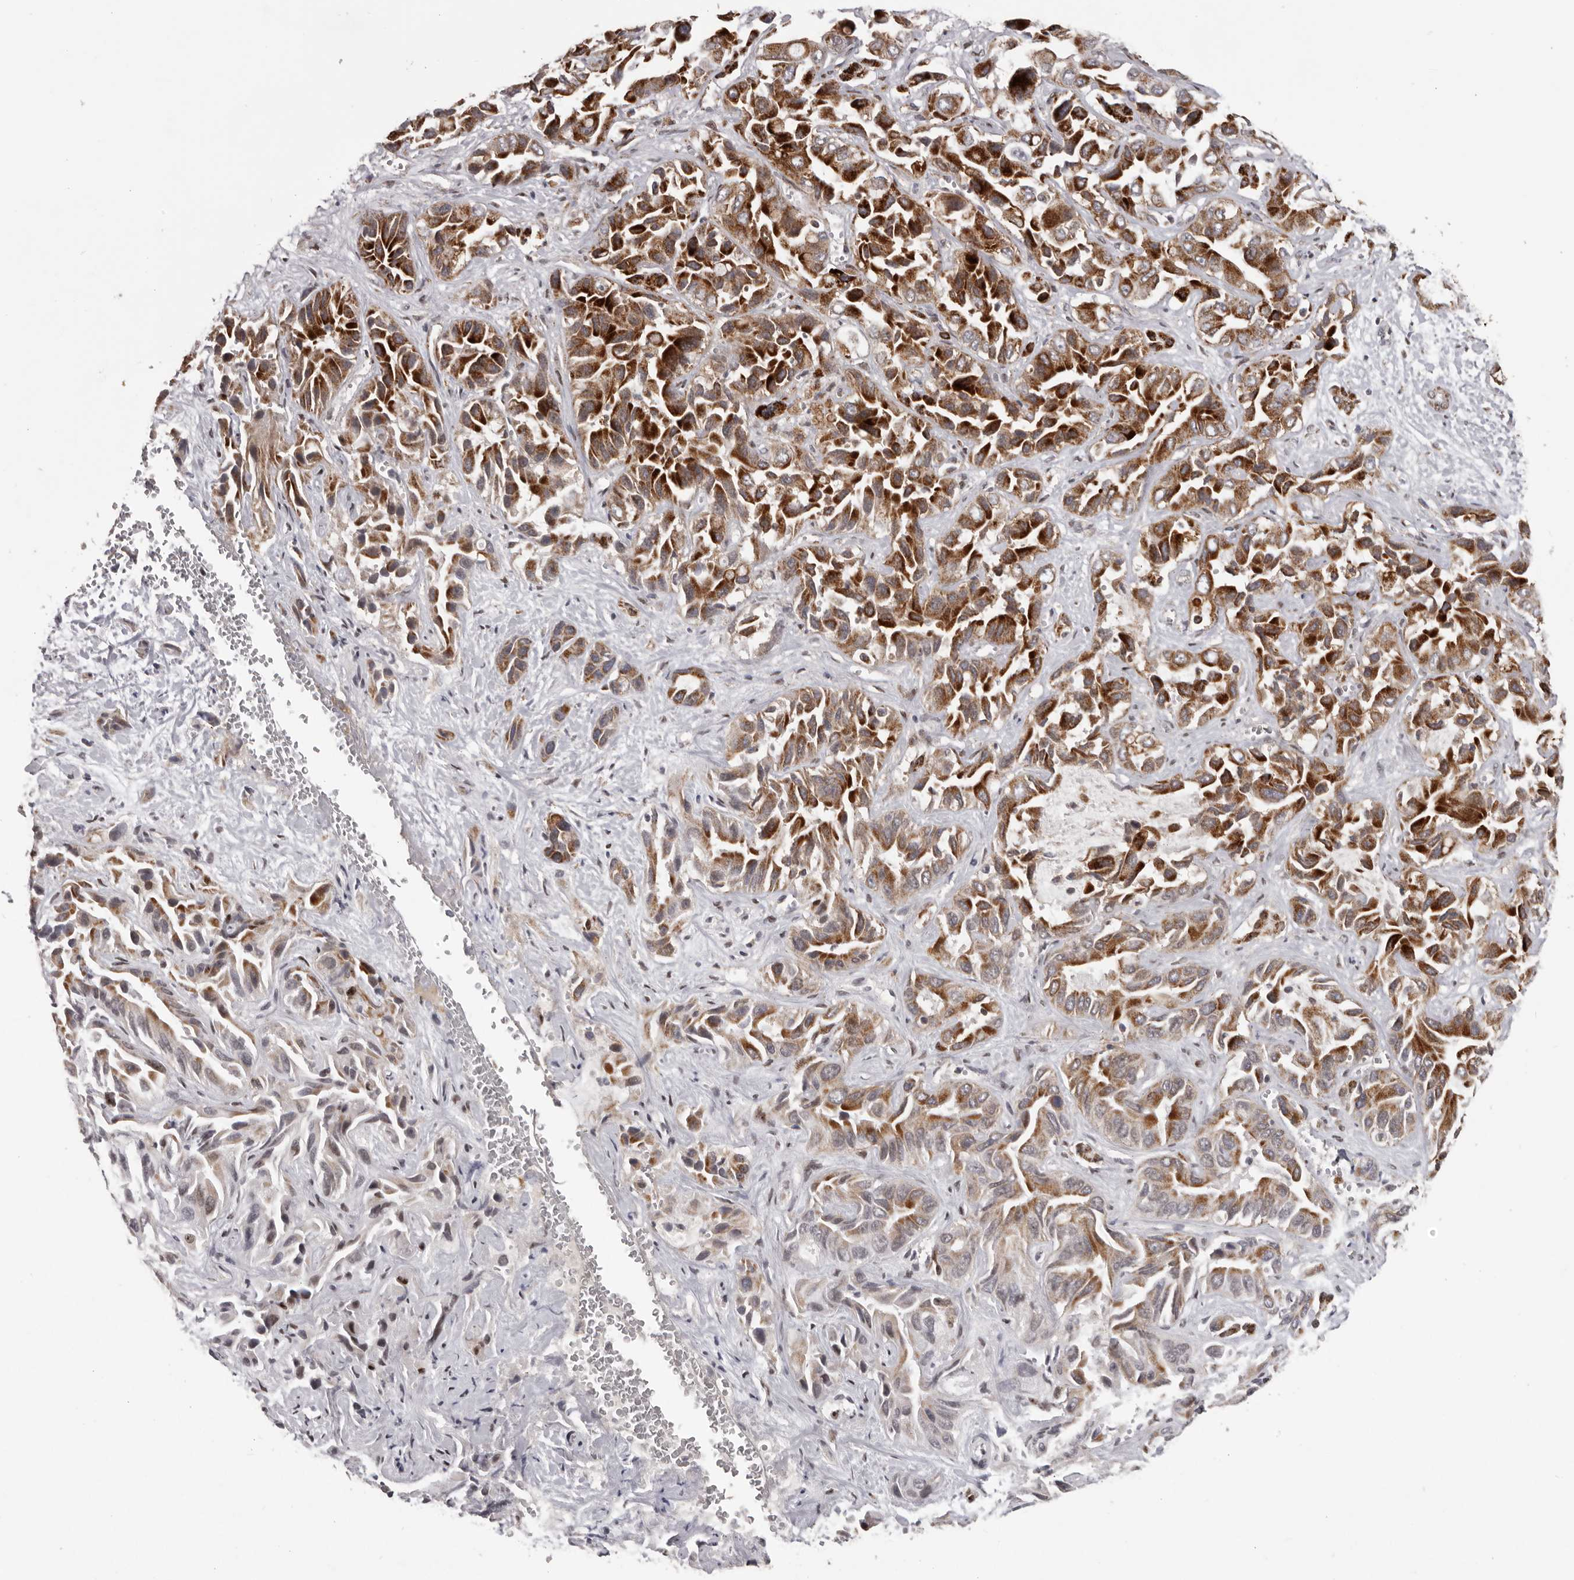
{"staining": {"intensity": "strong", "quantity": ">75%", "location": "cytoplasmic/membranous"}, "tissue": "liver cancer", "cell_type": "Tumor cells", "image_type": "cancer", "snomed": [{"axis": "morphology", "description": "Cholangiocarcinoma"}, {"axis": "topography", "description": "Liver"}], "caption": "This is an image of immunohistochemistry (IHC) staining of liver cancer (cholangiocarcinoma), which shows strong staining in the cytoplasmic/membranous of tumor cells.", "gene": "C17orf99", "patient": {"sex": "female", "age": 52}}